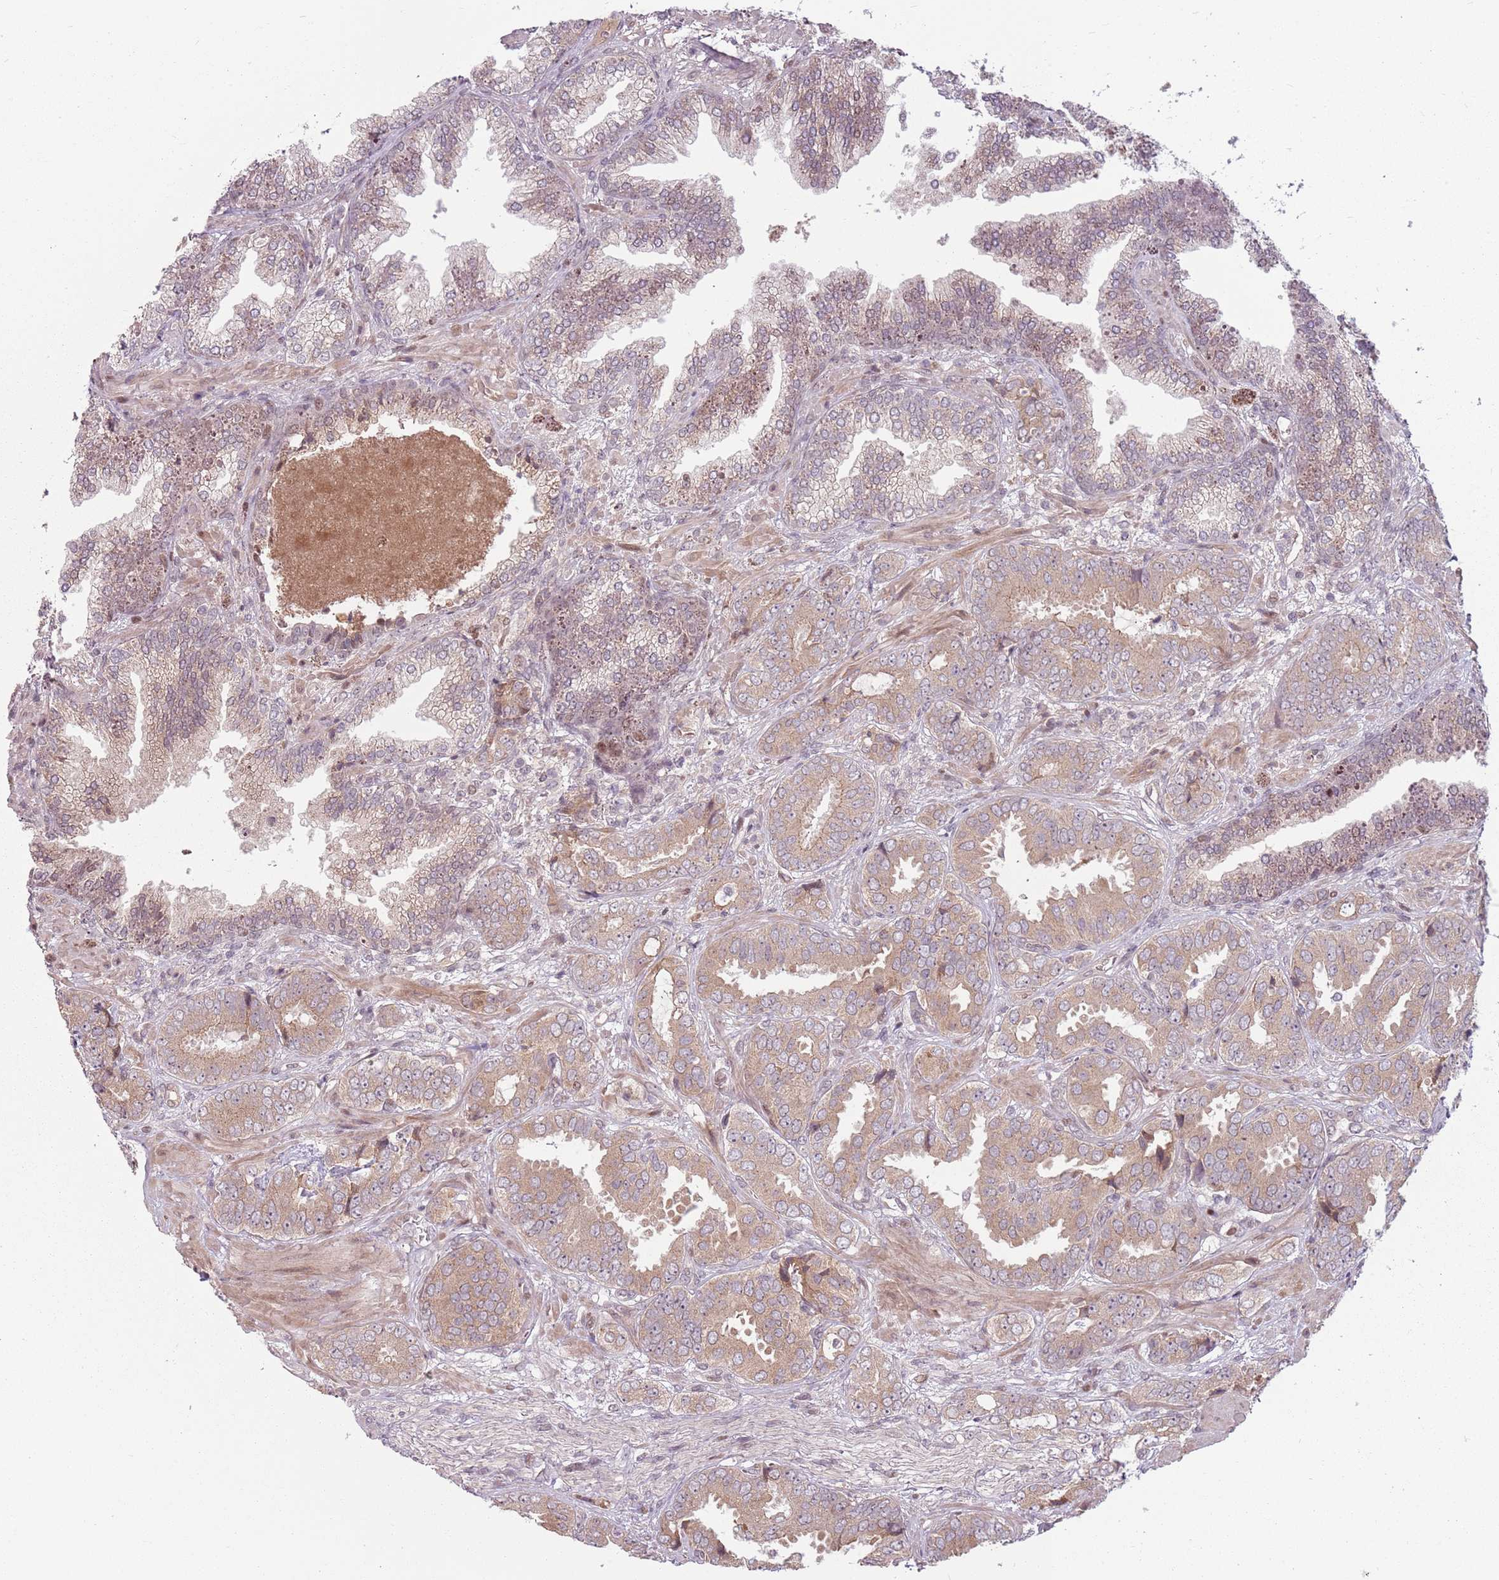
{"staining": {"intensity": "moderate", "quantity": ">75%", "location": "cytoplasmic/membranous"}, "tissue": "prostate cancer", "cell_type": "Tumor cells", "image_type": "cancer", "snomed": [{"axis": "morphology", "description": "Adenocarcinoma, High grade"}, {"axis": "topography", "description": "Prostate"}], "caption": "Prostate adenocarcinoma (high-grade) stained for a protein (brown) shows moderate cytoplasmic/membranous positive expression in about >75% of tumor cells.", "gene": "ADGRG1", "patient": {"sex": "male", "age": 71}}